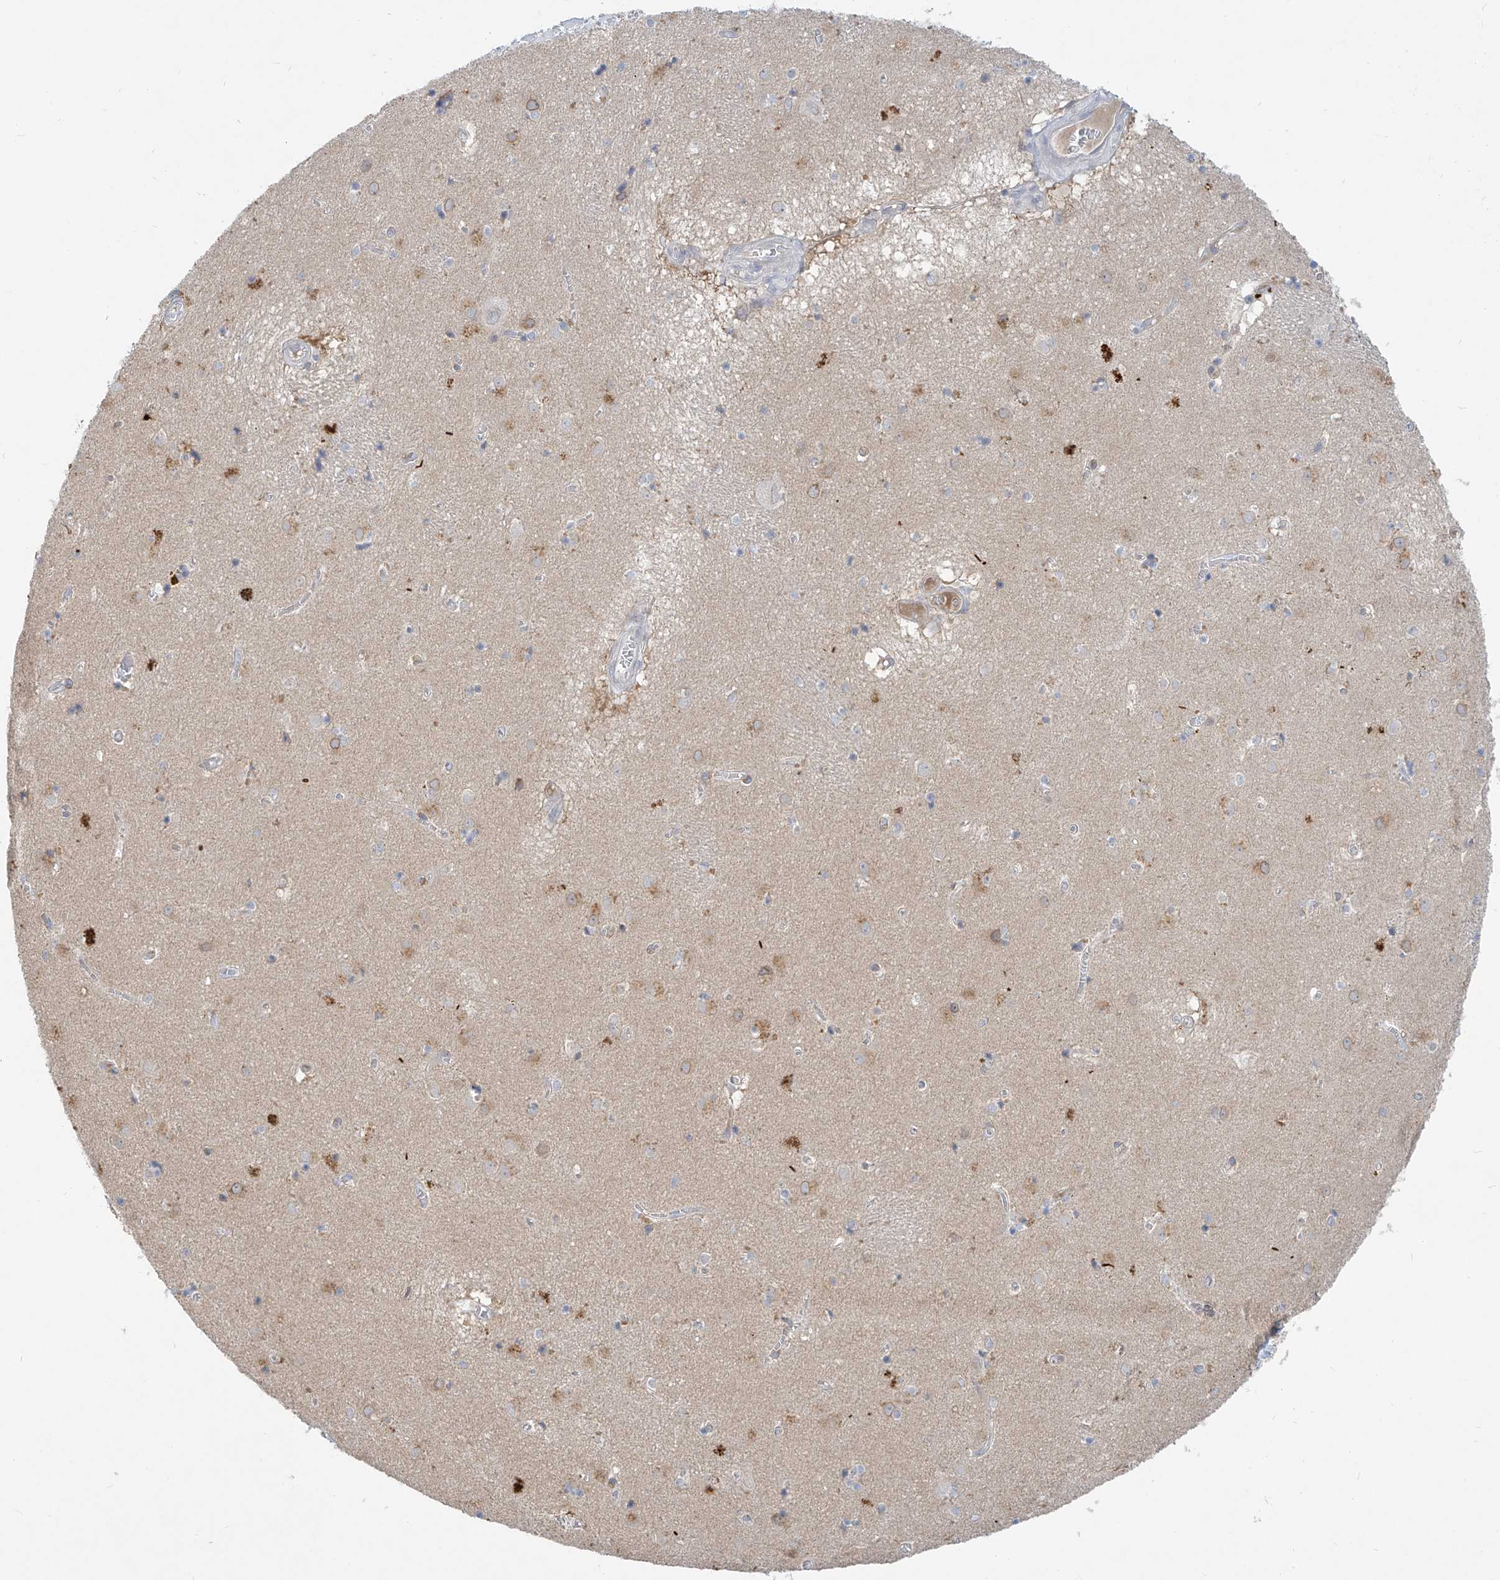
{"staining": {"intensity": "negative", "quantity": "none", "location": "none"}, "tissue": "caudate", "cell_type": "Glial cells", "image_type": "normal", "snomed": [{"axis": "morphology", "description": "Normal tissue, NOS"}, {"axis": "topography", "description": "Lateral ventricle wall"}], "caption": "Protein analysis of benign caudate exhibits no significant positivity in glial cells.", "gene": "KRTAP25", "patient": {"sex": "male", "age": 70}}